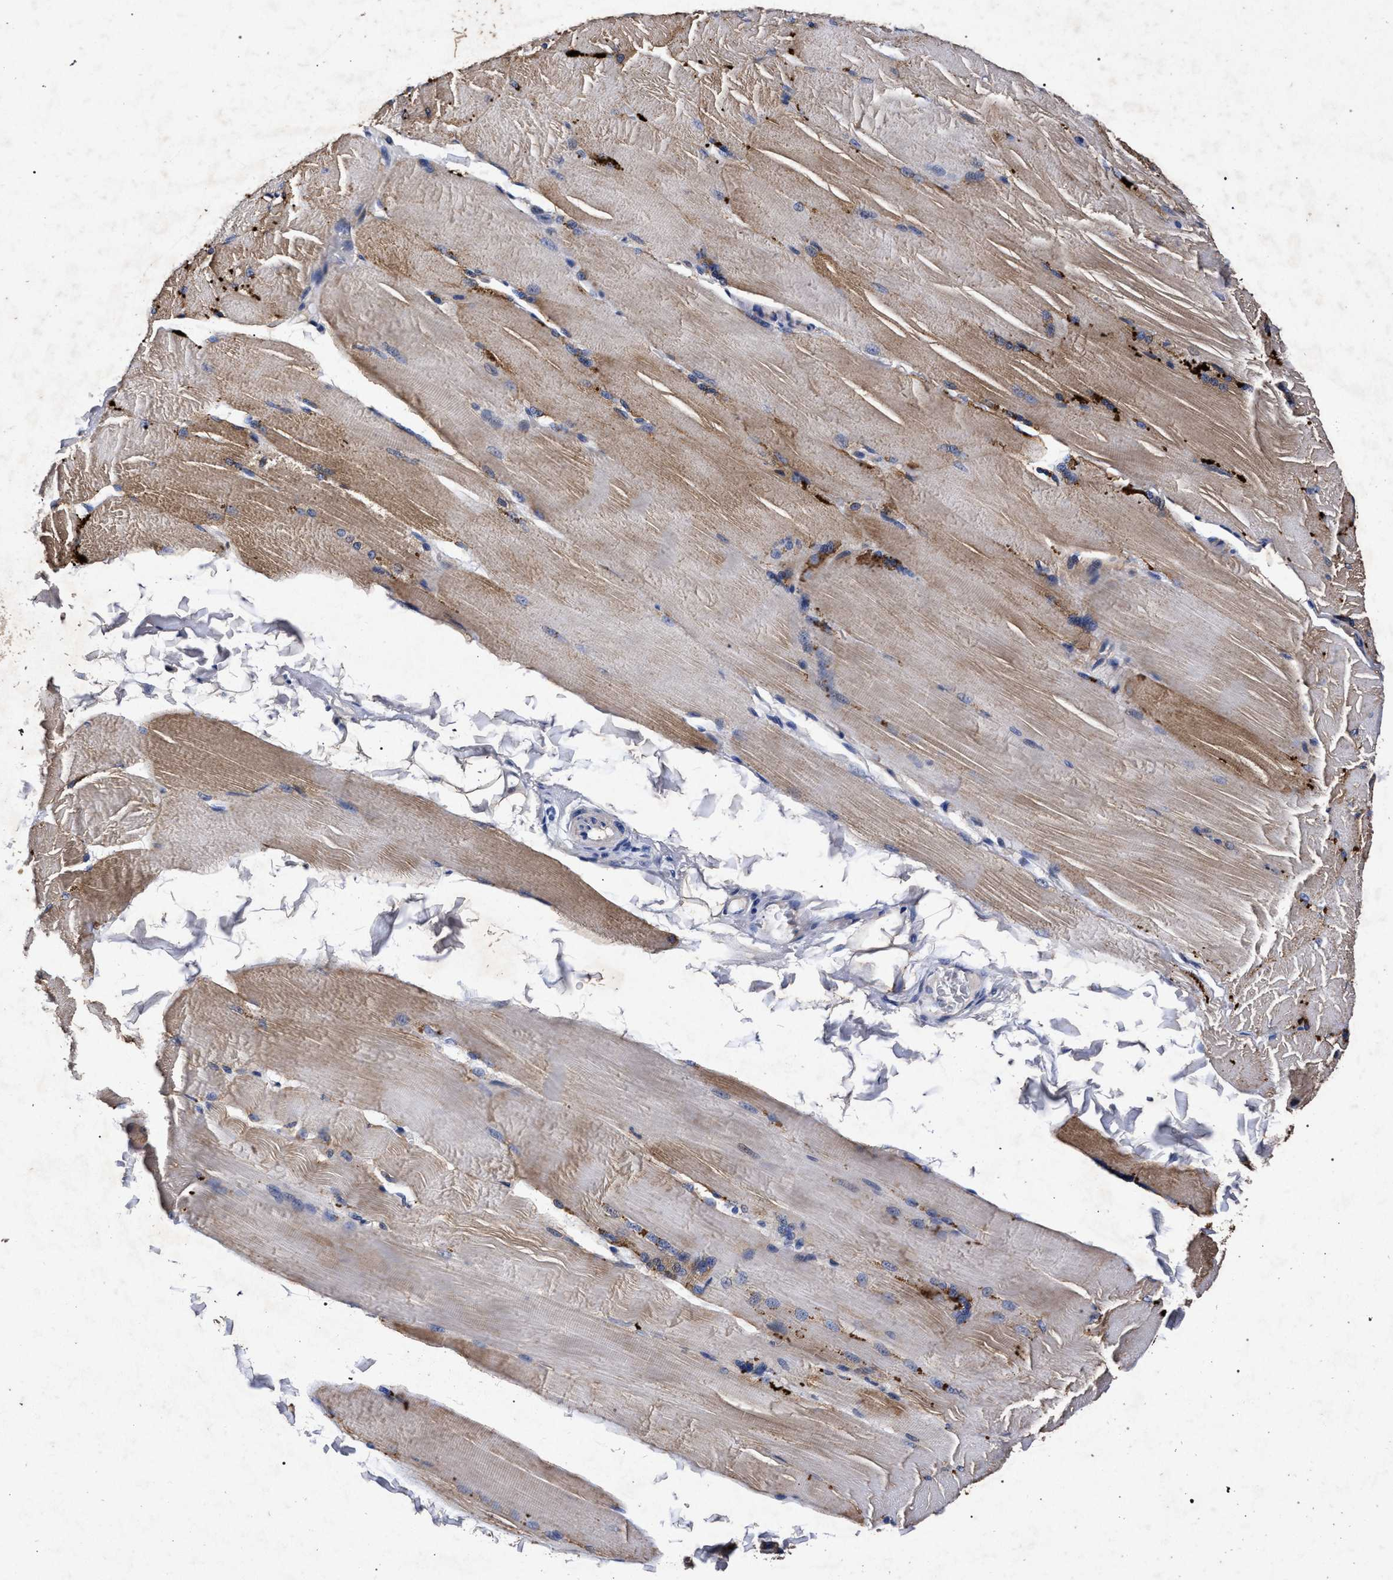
{"staining": {"intensity": "weak", "quantity": "25%-75%", "location": "cytoplasmic/membranous"}, "tissue": "skeletal muscle", "cell_type": "Myocytes", "image_type": "normal", "snomed": [{"axis": "morphology", "description": "Normal tissue, NOS"}, {"axis": "topography", "description": "Skin"}, {"axis": "topography", "description": "Skeletal muscle"}], "caption": "Immunohistochemical staining of benign skeletal muscle shows low levels of weak cytoplasmic/membranous staining in about 25%-75% of myocytes.", "gene": "ATP1A2", "patient": {"sex": "male", "age": 83}}